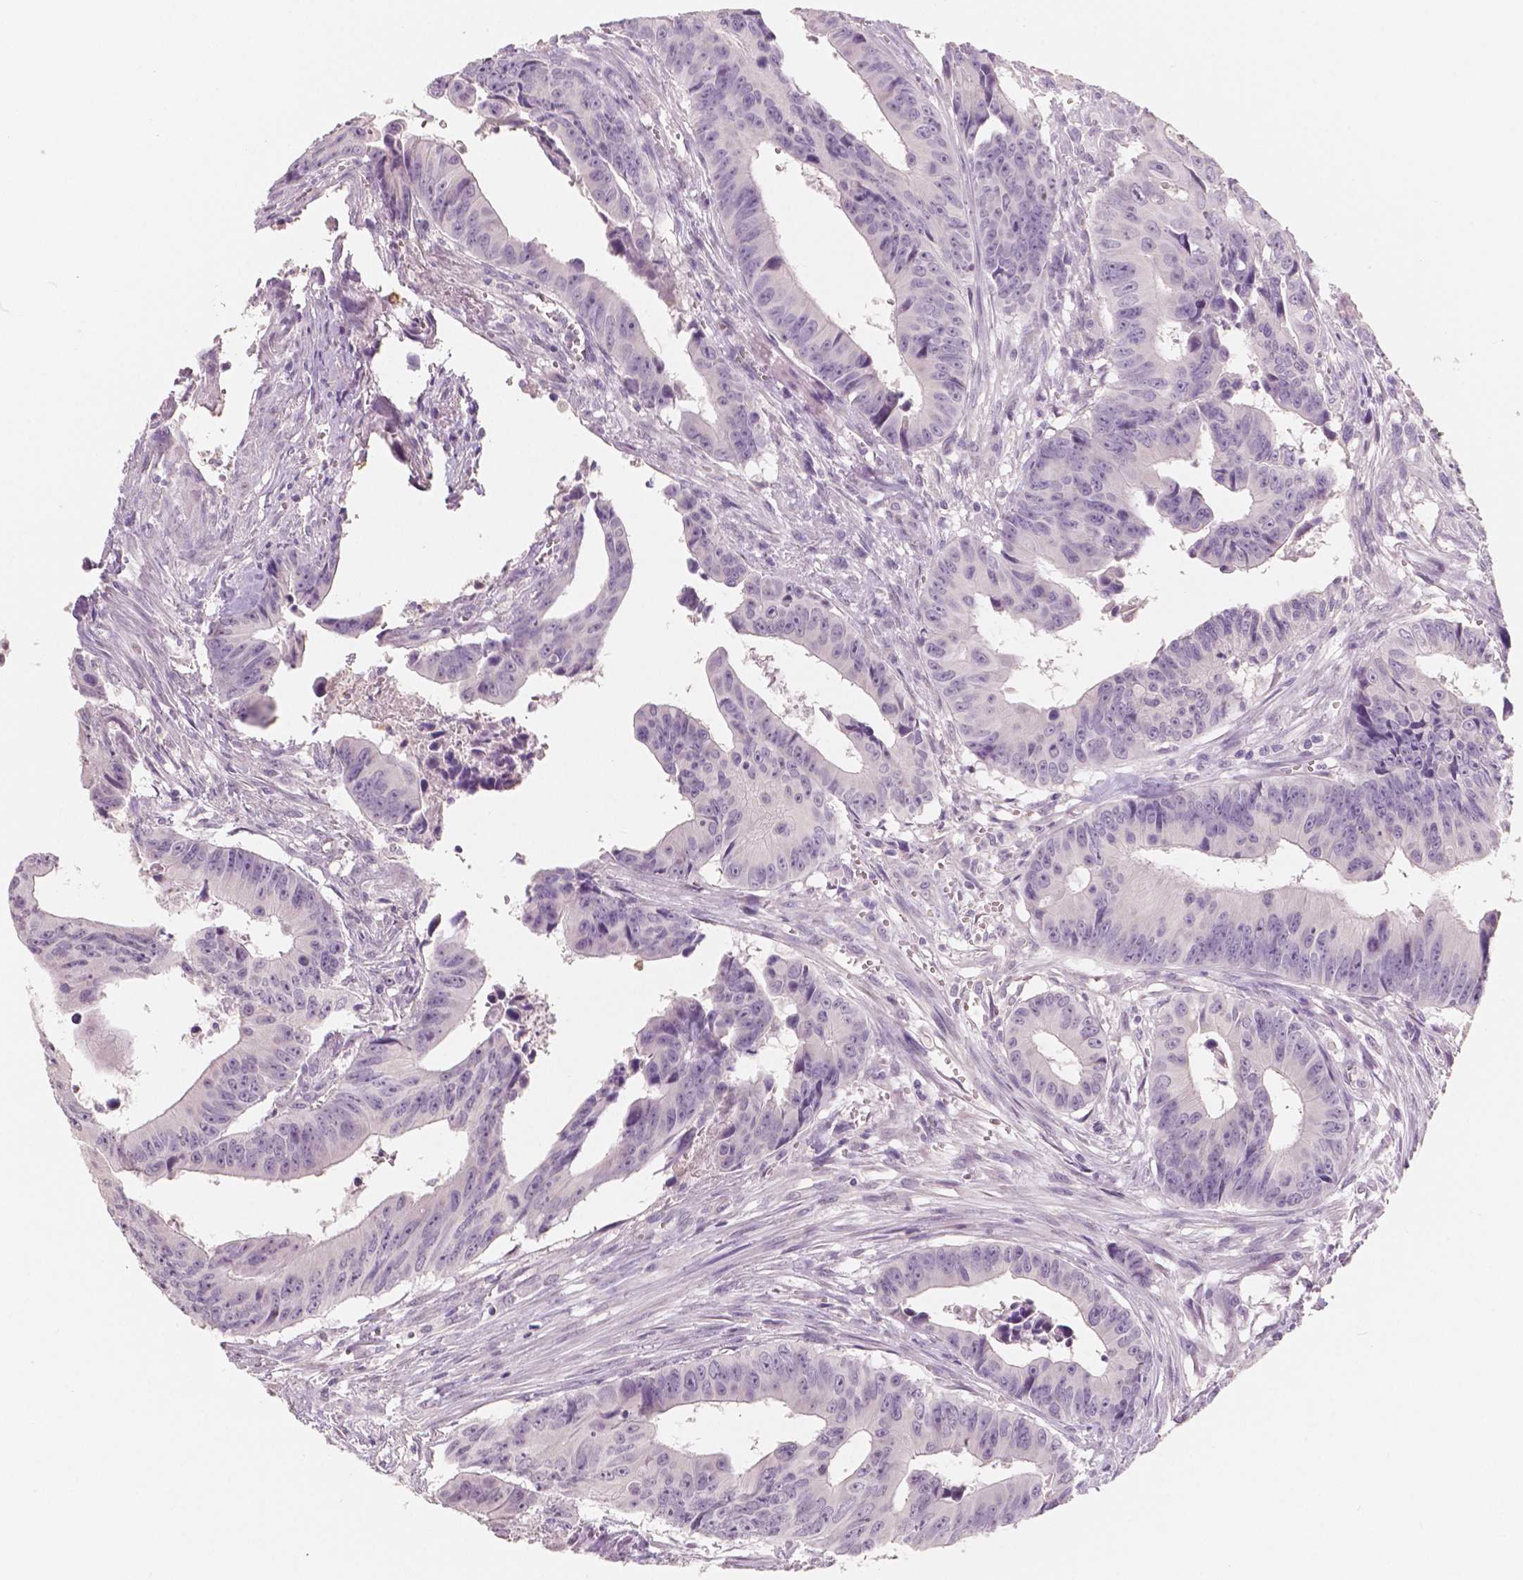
{"staining": {"intensity": "negative", "quantity": "none", "location": "none"}, "tissue": "colorectal cancer", "cell_type": "Tumor cells", "image_type": "cancer", "snomed": [{"axis": "morphology", "description": "Adenocarcinoma, NOS"}, {"axis": "topography", "description": "Colon"}], "caption": "A high-resolution histopathology image shows immunohistochemistry (IHC) staining of adenocarcinoma (colorectal), which reveals no significant staining in tumor cells. (DAB (3,3'-diaminobenzidine) immunohistochemistry, high magnification).", "gene": "APOA4", "patient": {"sex": "female", "age": 87}}